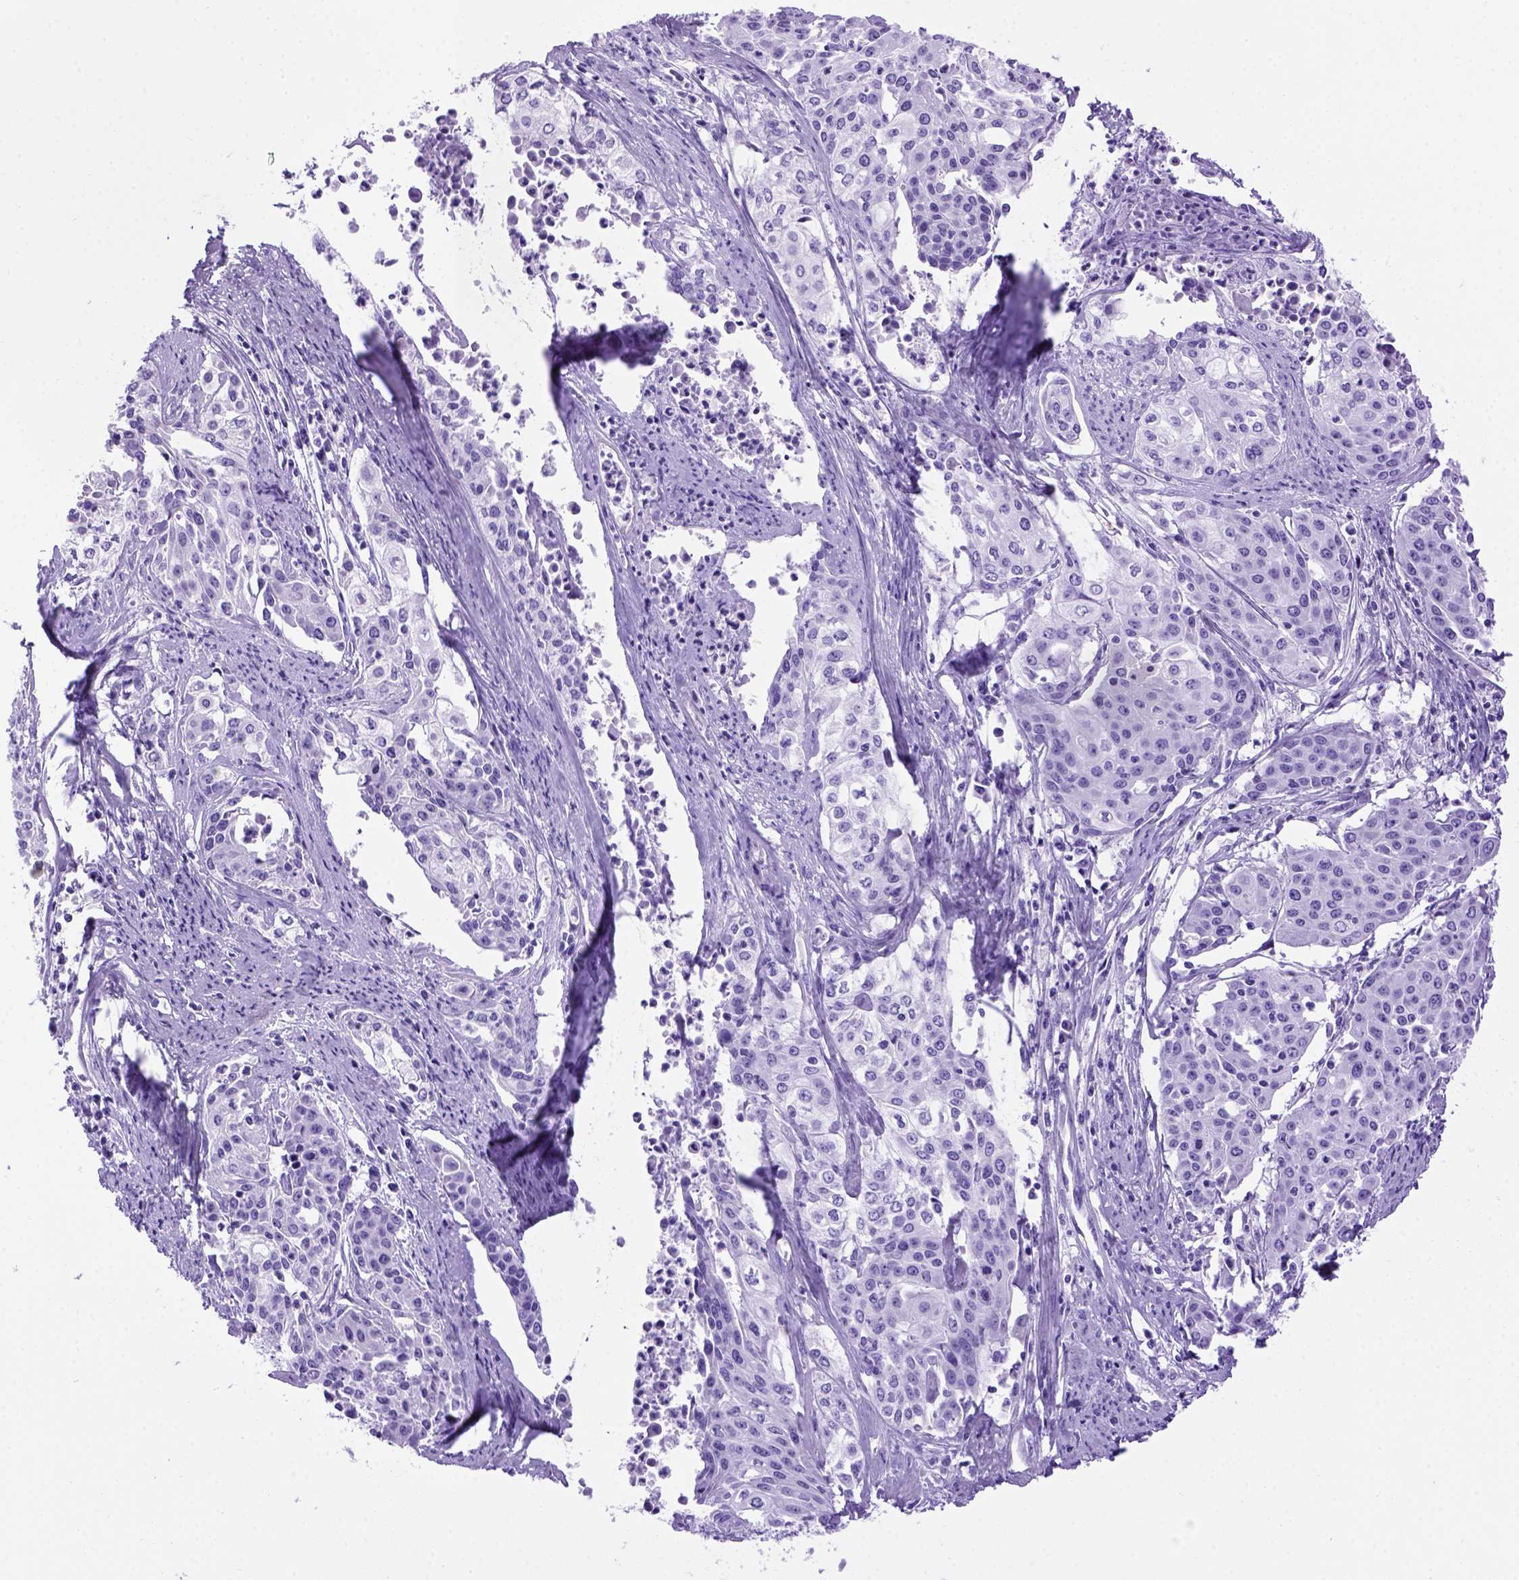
{"staining": {"intensity": "negative", "quantity": "none", "location": "none"}, "tissue": "cervical cancer", "cell_type": "Tumor cells", "image_type": "cancer", "snomed": [{"axis": "morphology", "description": "Squamous cell carcinoma, NOS"}, {"axis": "topography", "description": "Cervix"}], "caption": "Tumor cells are negative for protein expression in human cervical cancer. The staining is performed using DAB (3,3'-diaminobenzidine) brown chromogen with nuclei counter-stained in using hematoxylin.", "gene": "MEOX2", "patient": {"sex": "female", "age": 39}}